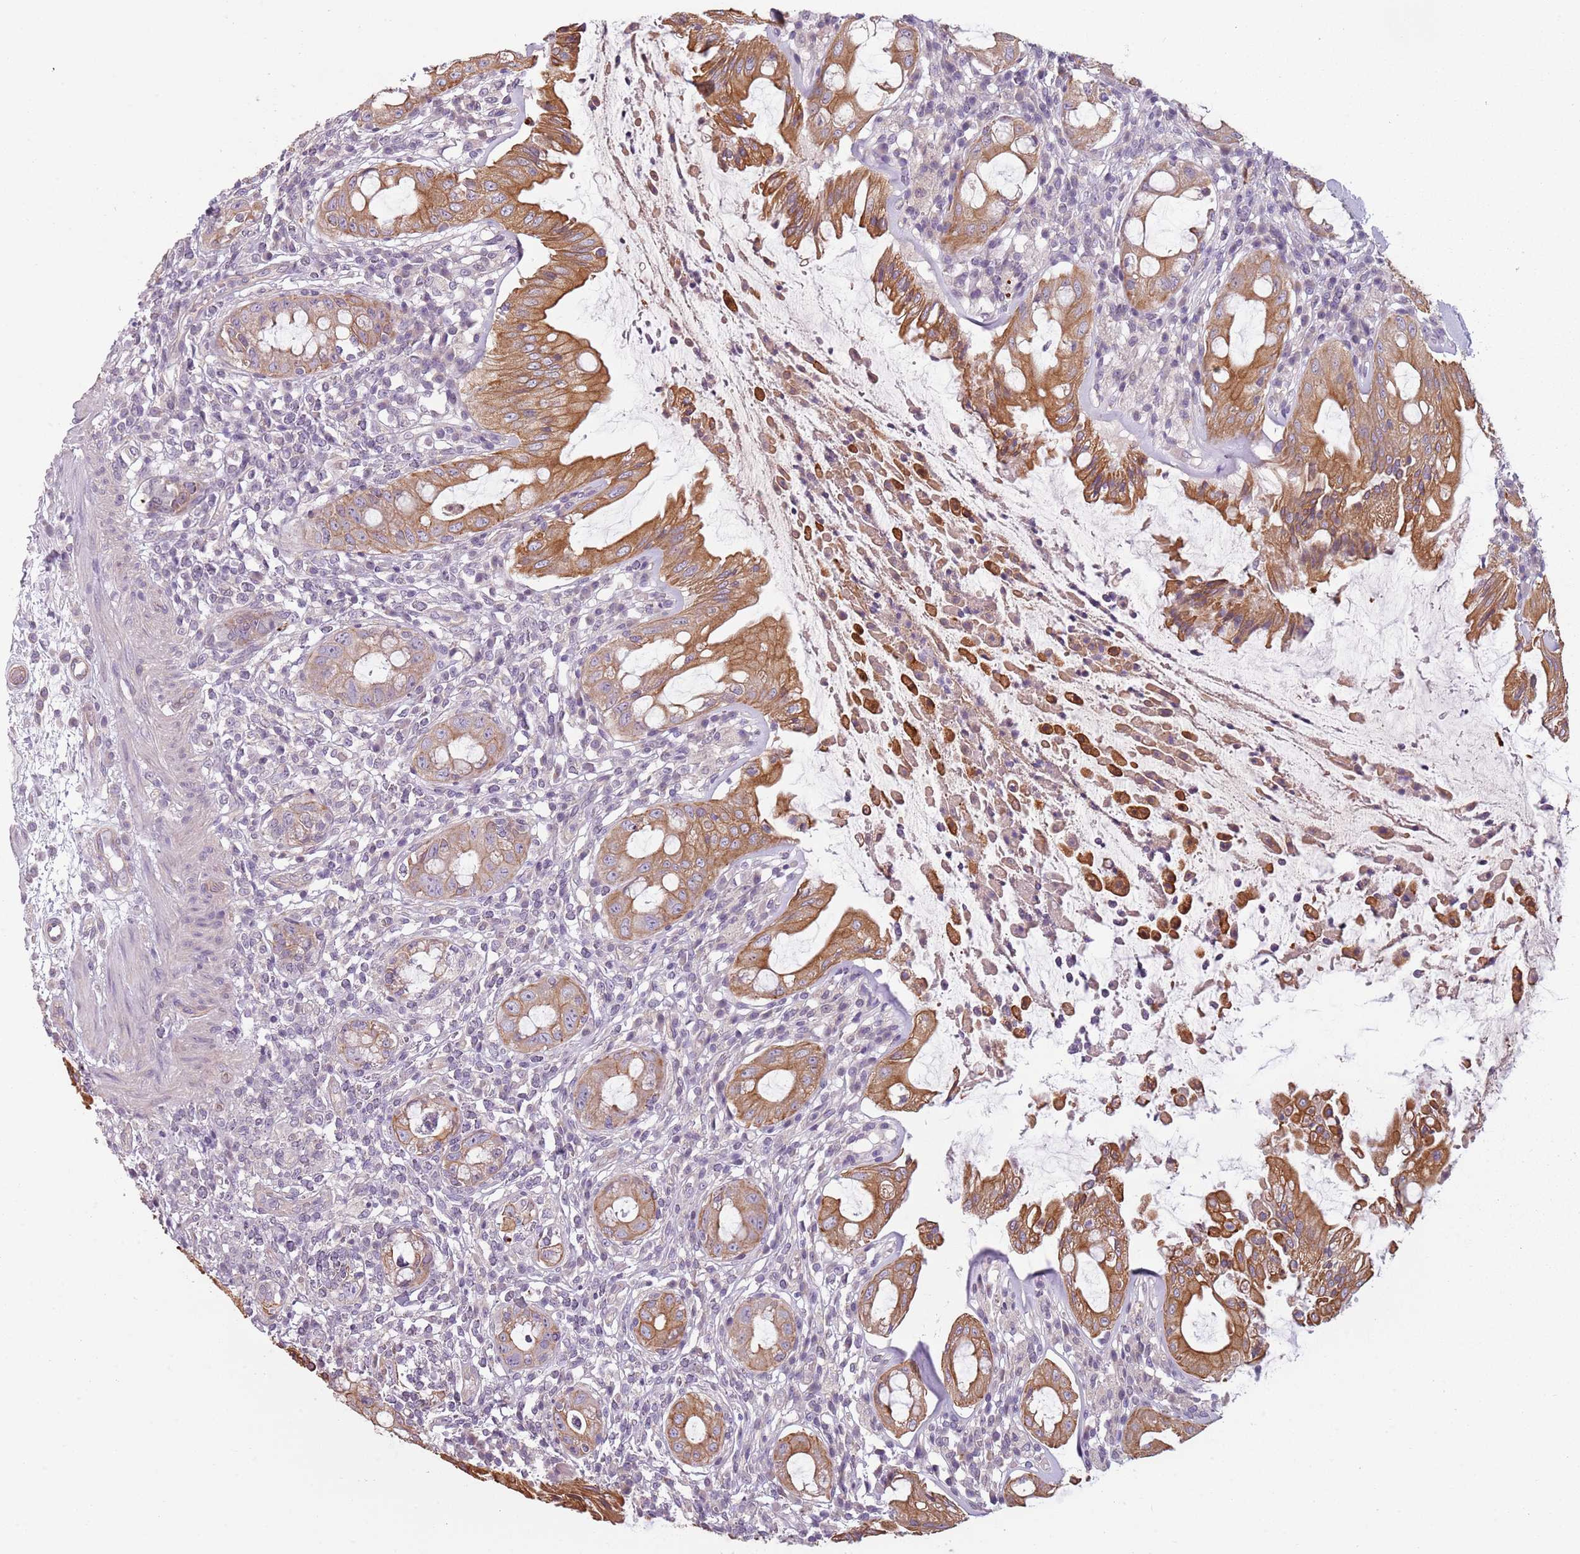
{"staining": {"intensity": "moderate", "quantity": "25%-75%", "location": "cytoplasmic/membranous"}, "tissue": "rectum", "cell_type": "Glandular cells", "image_type": "normal", "snomed": [{"axis": "morphology", "description": "Normal tissue, NOS"}, {"axis": "topography", "description": "Rectum"}], "caption": "A micrograph of human rectum stained for a protein reveals moderate cytoplasmic/membranous brown staining in glandular cells.", "gene": "TLCD2", "patient": {"sex": "female", "age": 57}}